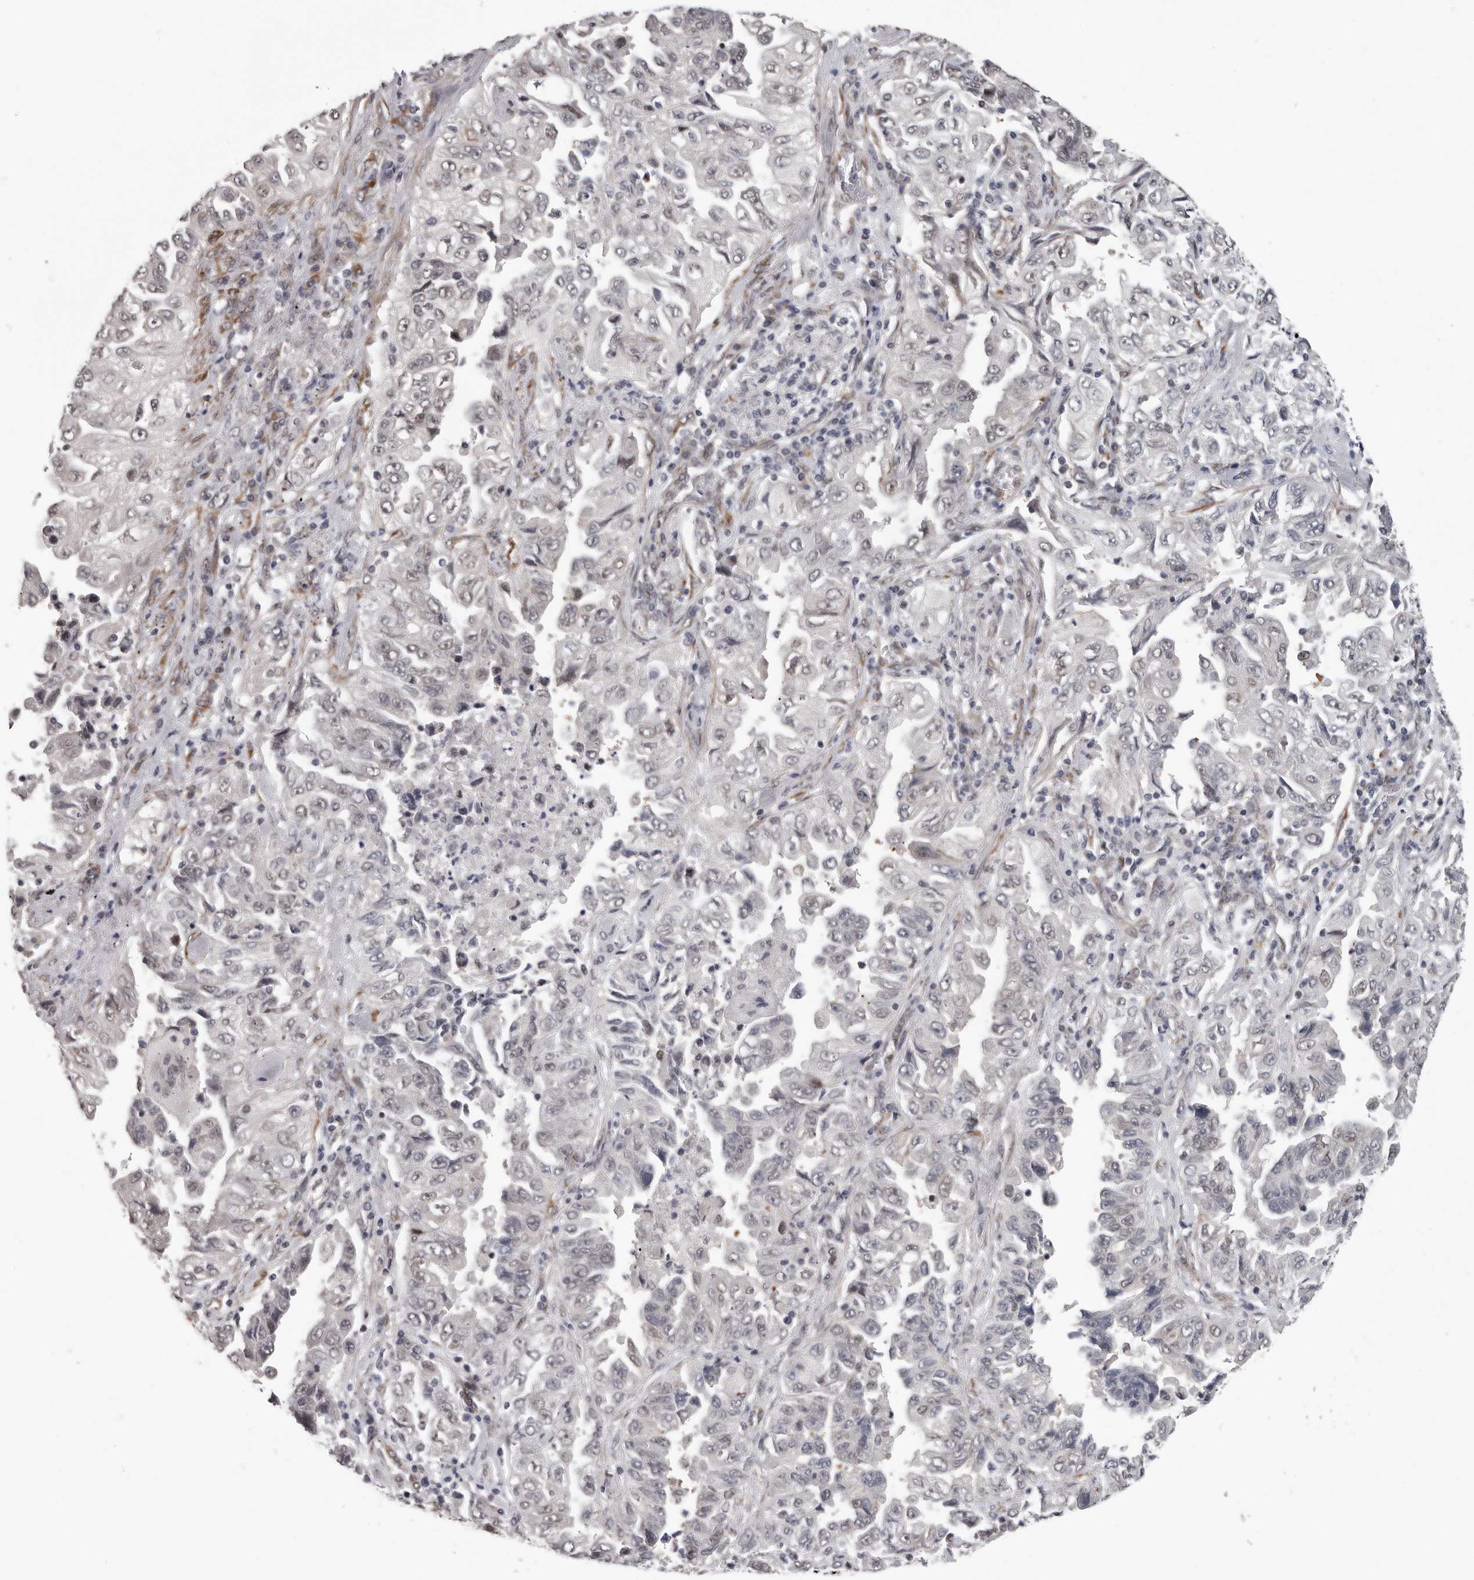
{"staining": {"intensity": "negative", "quantity": "none", "location": "none"}, "tissue": "lung cancer", "cell_type": "Tumor cells", "image_type": "cancer", "snomed": [{"axis": "morphology", "description": "Adenocarcinoma, NOS"}, {"axis": "topography", "description": "Lung"}], "caption": "This is an IHC histopathology image of lung cancer. There is no positivity in tumor cells.", "gene": "RALGPS2", "patient": {"sex": "female", "age": 51}}